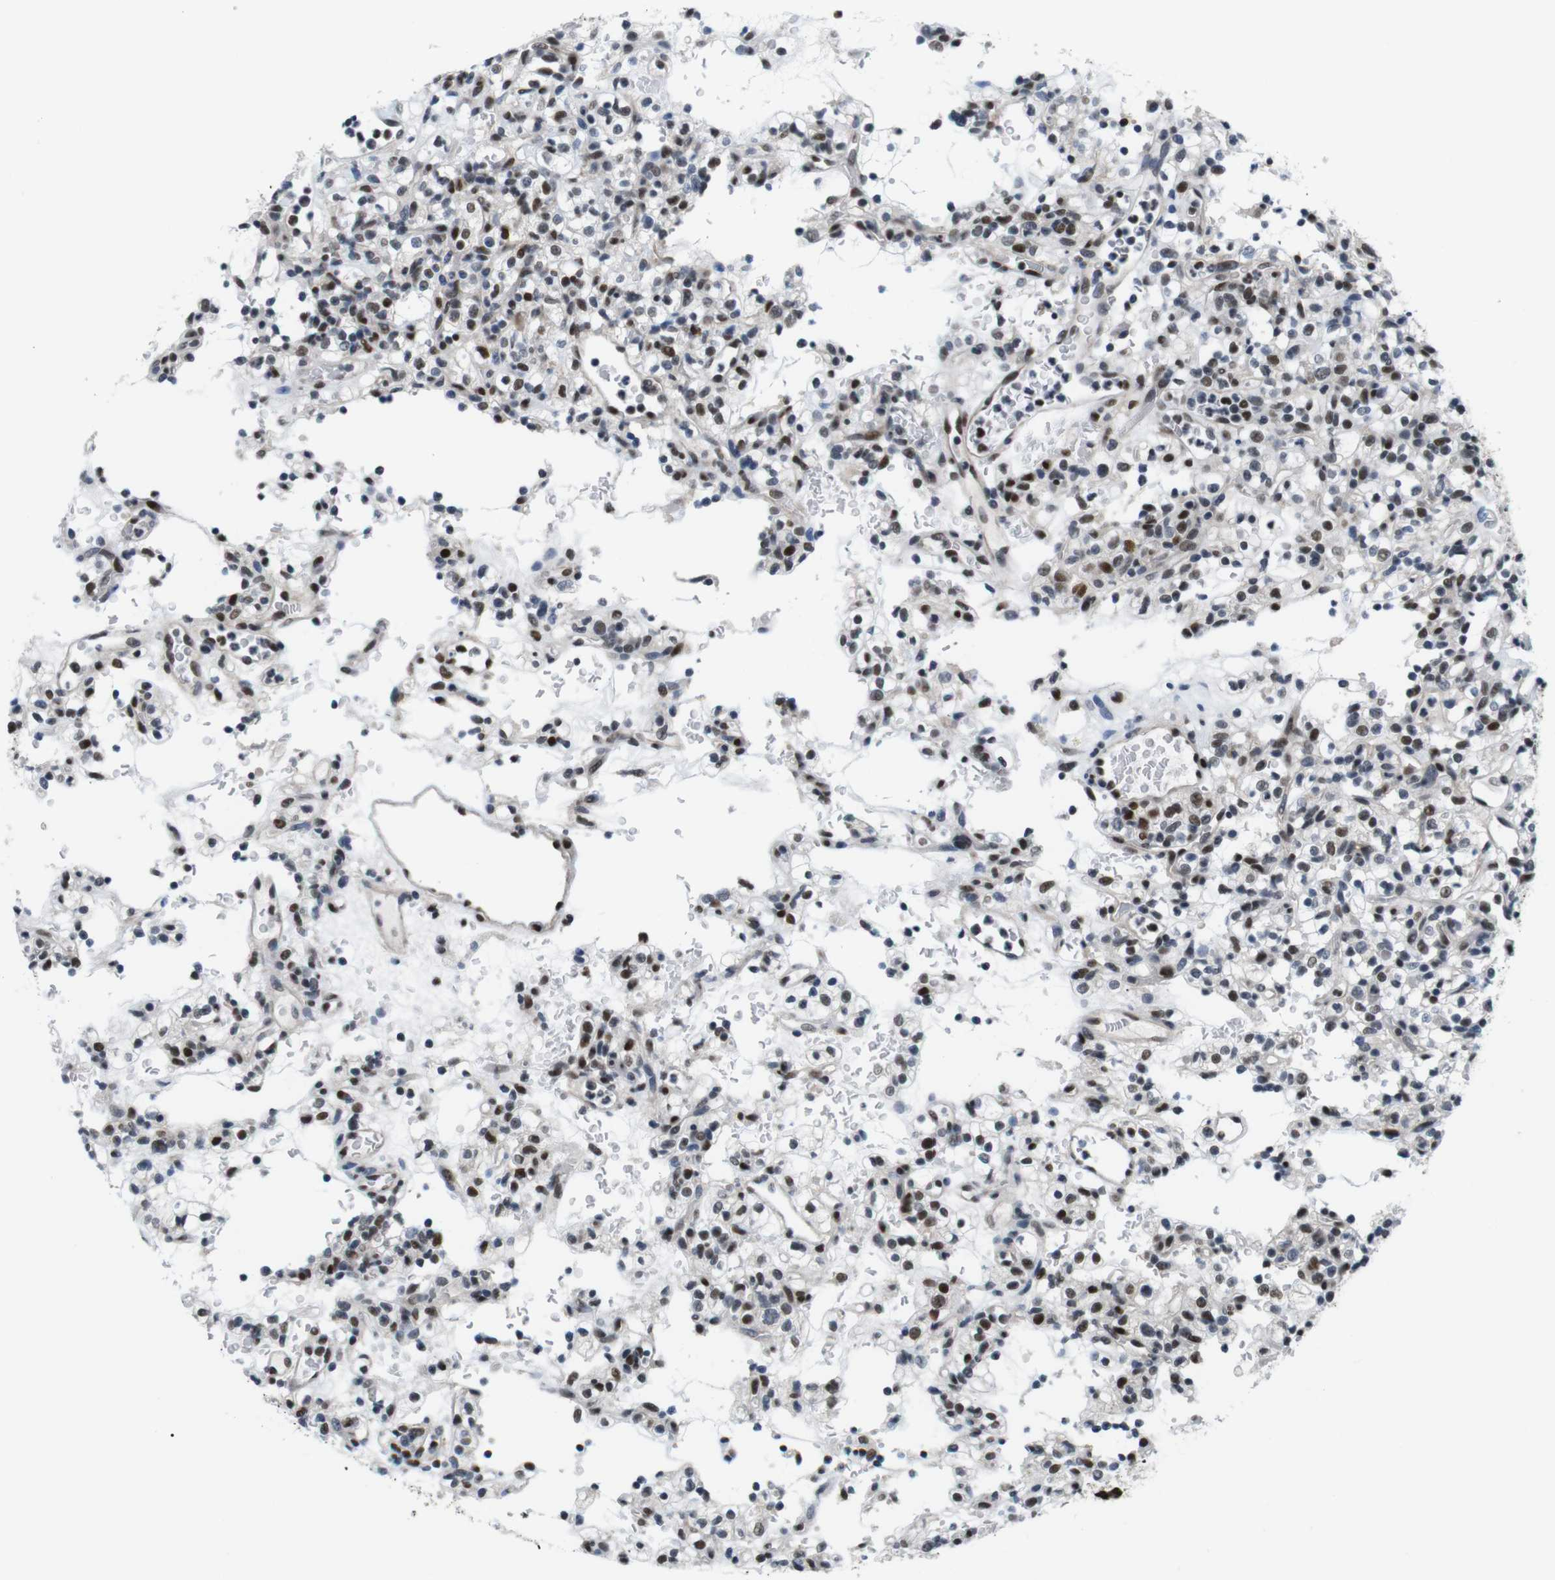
{"staining": {"intensity": "strong", "quantity": "25%-75%", "location": "nuclear"}, "tissue": "renal cancer", "cell_type": "Tumor cells", "image_type": "cancer", "snomed": [{"axis": "morphology", "description": "Normal tissue, NOS"}, {"axis": "morphology", "description": "Adenocarcinoma, NOS"}, {"axis": "topography", "description": "Kidney"}], "caption": "Immunohistochemical staining of human renal adenocarcinoma shows strong nuclear protein expression in about 25%-75% of tumor cells.", "gene": "PSME3", "patient": {"sex": "female", "age": 72}}